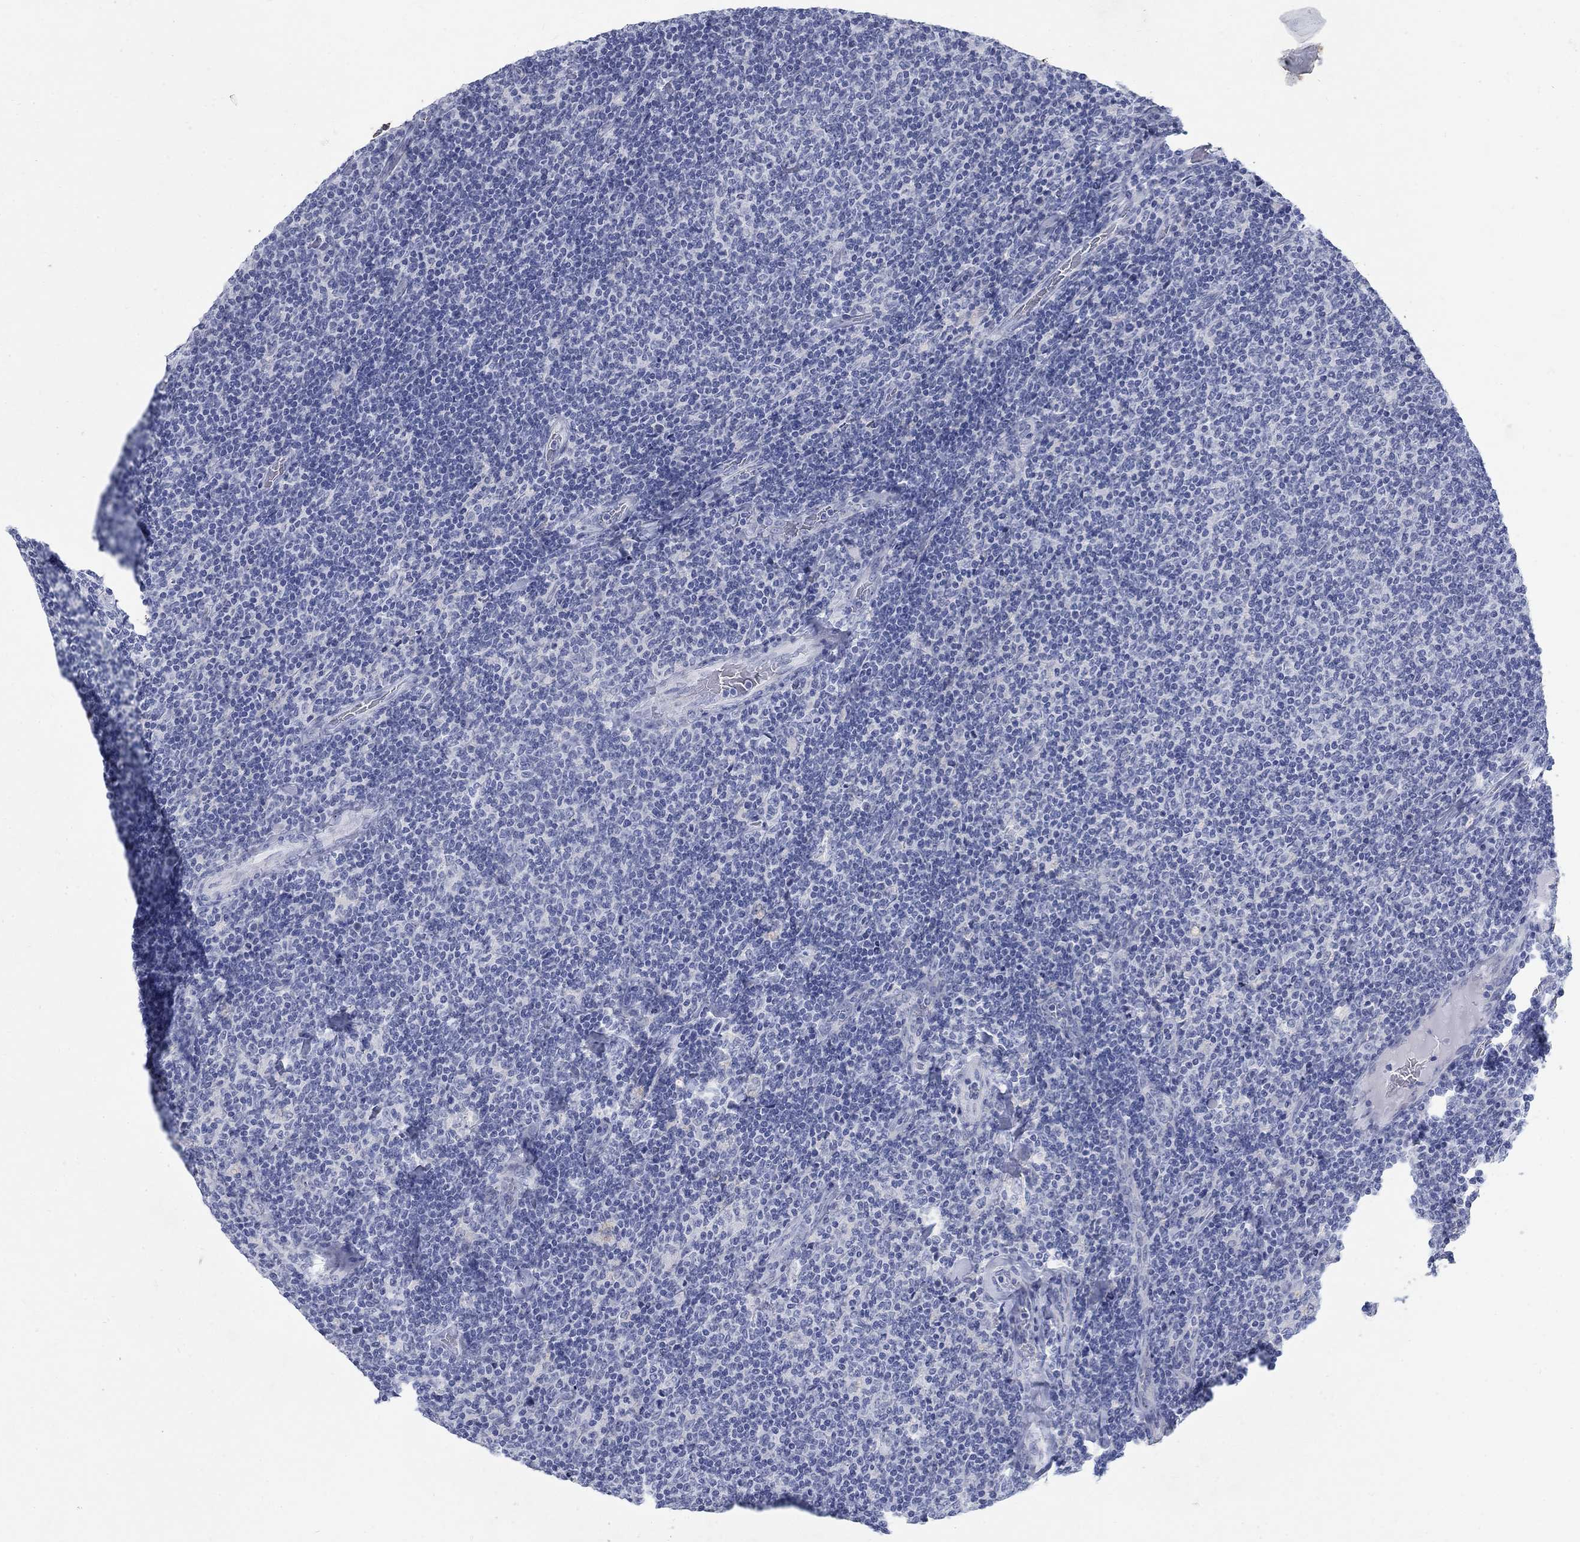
{"staining": {"intensity": "negative", "quantity": "none", "location": "none"}, "tissue": "lymphoma", "cell_type": "Tumor cells", "image_type": "cancer", "snomed": [{"axis": "morphology", "description": "Malignant lymphoma, non-Hodgkin's type, Low grade"}, {"axis": "topography", "description": "Lymph node"}], "caption": "Immunohistochemical staining of malignant lymphoma, non-Hodgkin's type (low-grade) displays no significant staining in tumor cells. (DAB immunohistochemistry, high magnification).", "gene": "RFTN2", "patient": {"sex": "male", "age": 52}}